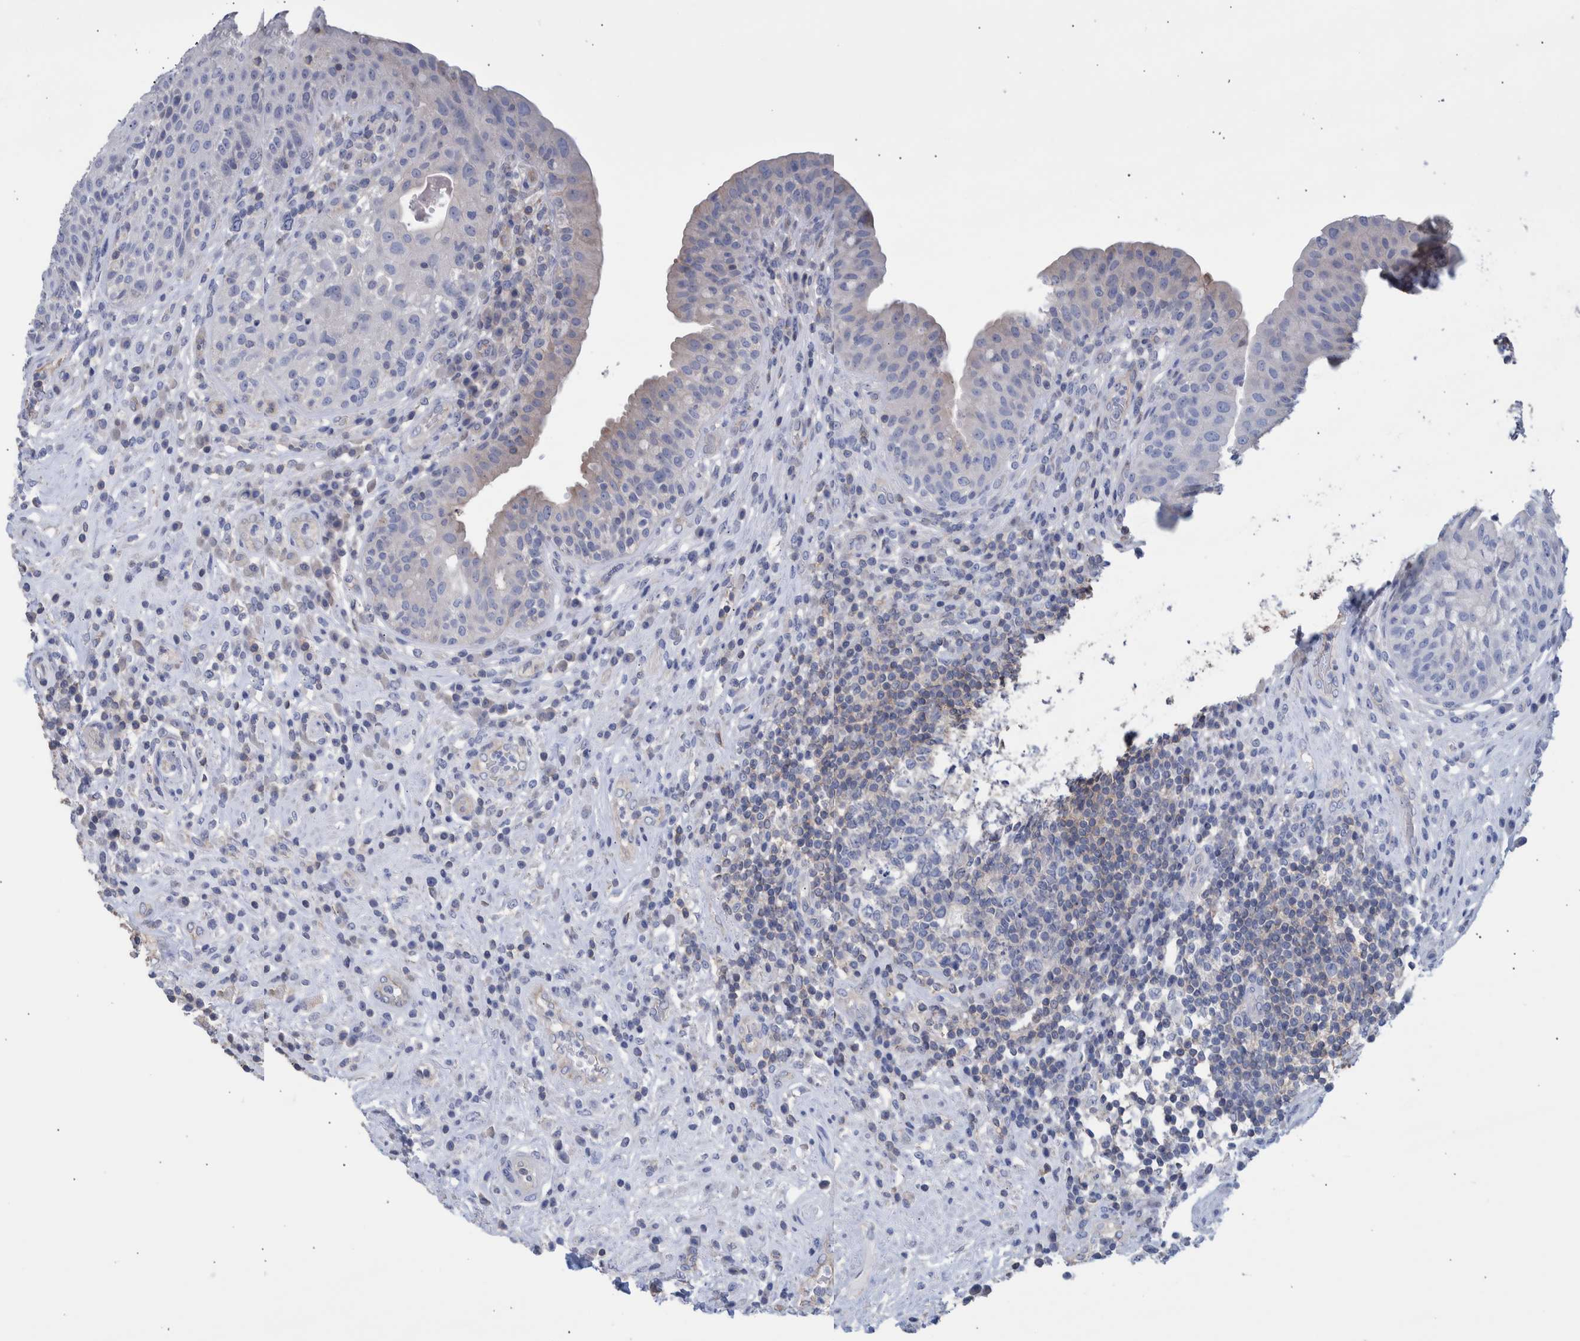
{"staining": {"intensity": "negative", "quantity": "none", "location": "none"}, "tissue": "urinary bladder", "cell_type": "Urothelial cells", "image_type": "normal", "snomed": [{"axis": "morphology", "description": "Normal tissue, NOS"}, {"axis": "topography", "description": "Urinary bladder"}], "caption": "IHC photomicrograph of benign urinary bladder: human urinary bladder stained with DAB (3,3'-diaminobenzidine) exhibits no significant protein staining in urothelial cells. The staining is performed using DAB brown chromogen with nuclei counter-stained in using hematoxylin.", "gene": "PPP3CC", "patient": {"sex": "female", "age": 62}}